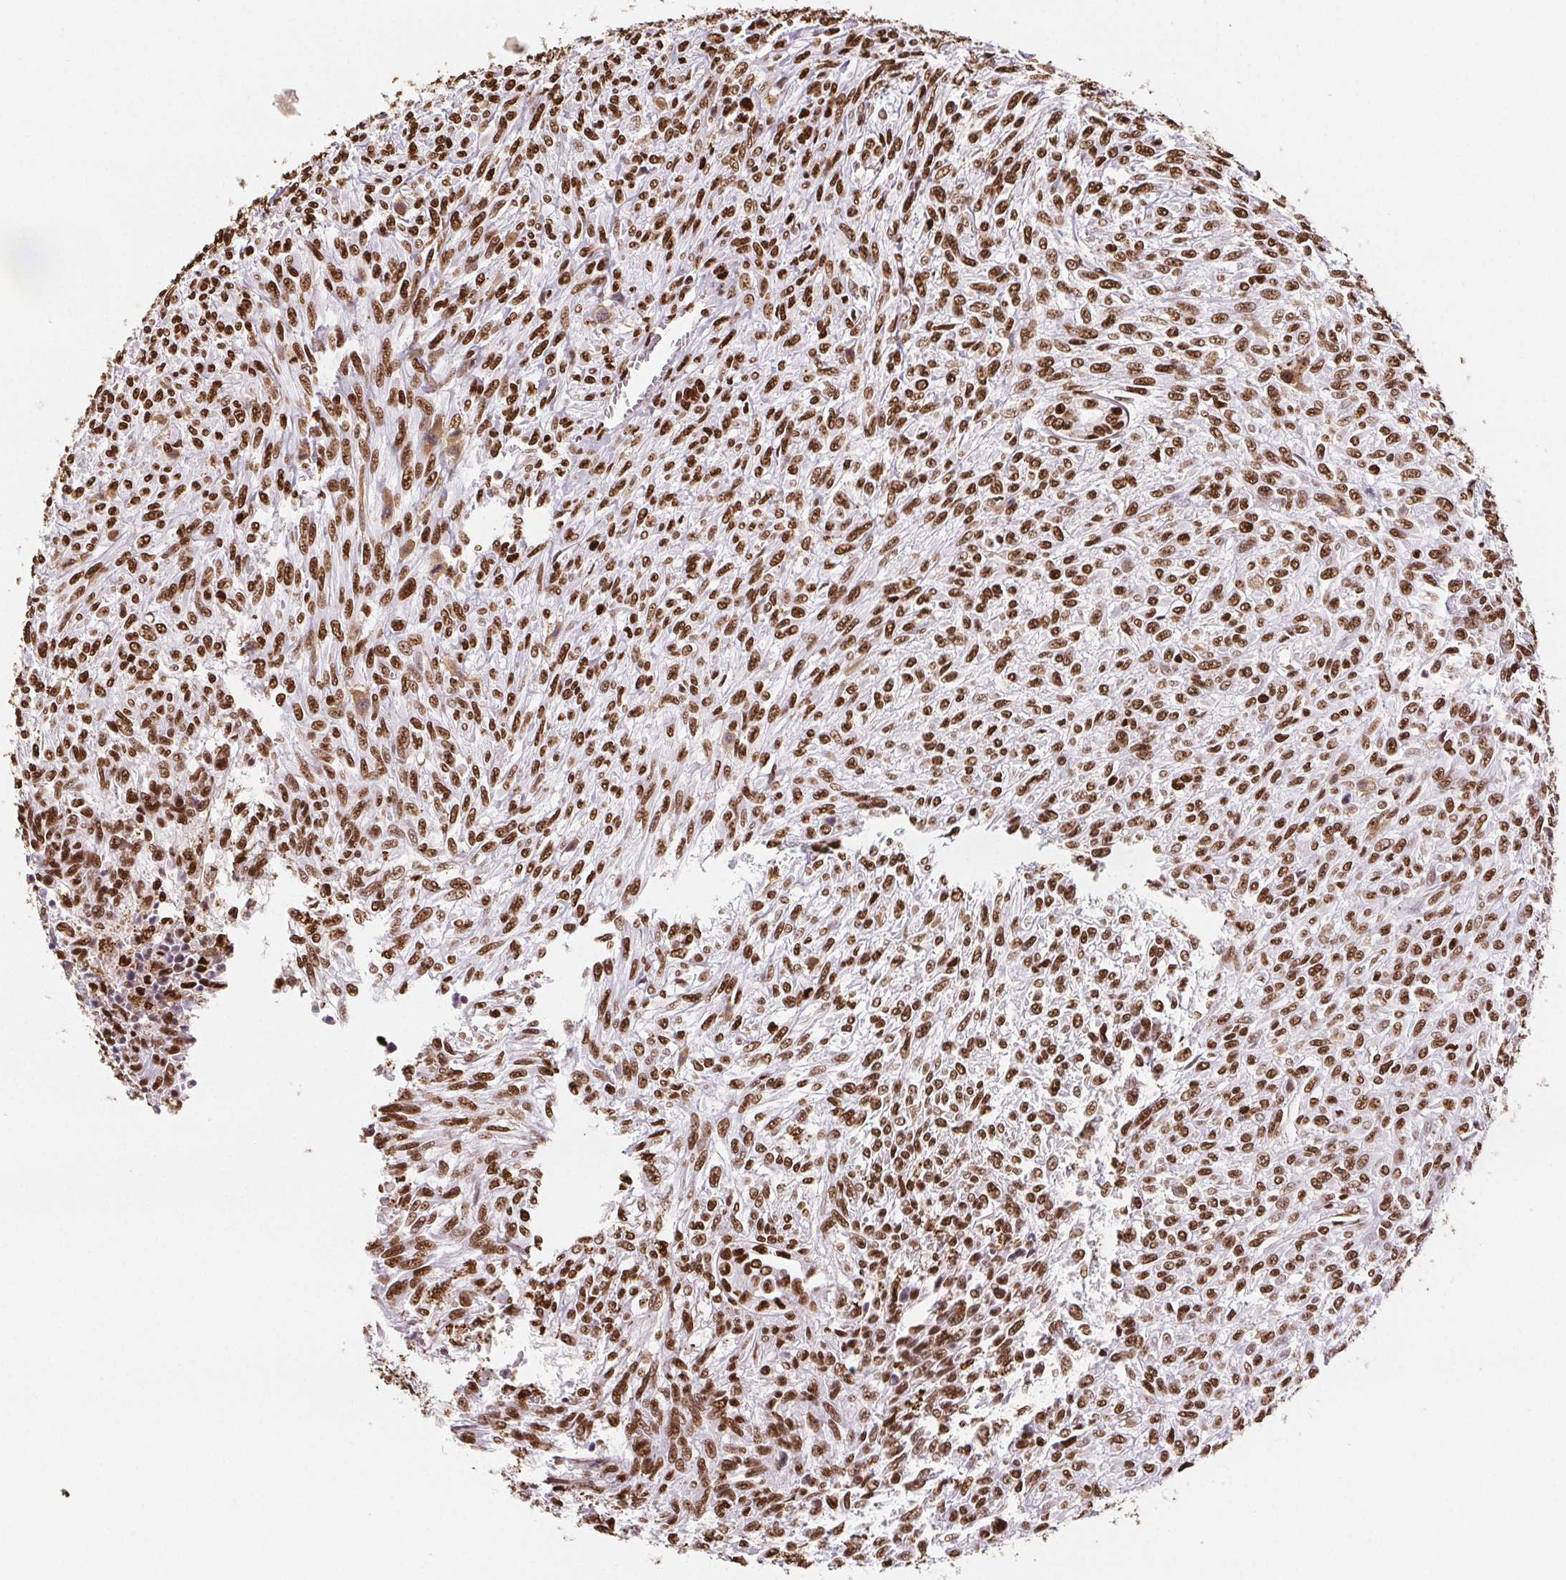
{"staining": {"intensity": "strong", "quantity": ">75%", "location": "nuclear"}, "tissue": "renal cancer", "cell_type": "Tumor cells", "image_type": "cancer", "snomed": [{"axis": "morphology", "description": "Adenocarcinoma, NOS"}, {"axis": "topography", "description": "Kidney"}], "caption": "A micrograph of renal adenocarcinoma stained for a protein displays strong nuclear brown staining in tumor cells. (DAB IHC, brown staining for protein, blue staining for nuclei).", "gene": "SET", "patient": {"sex": "male", "age": 58}}